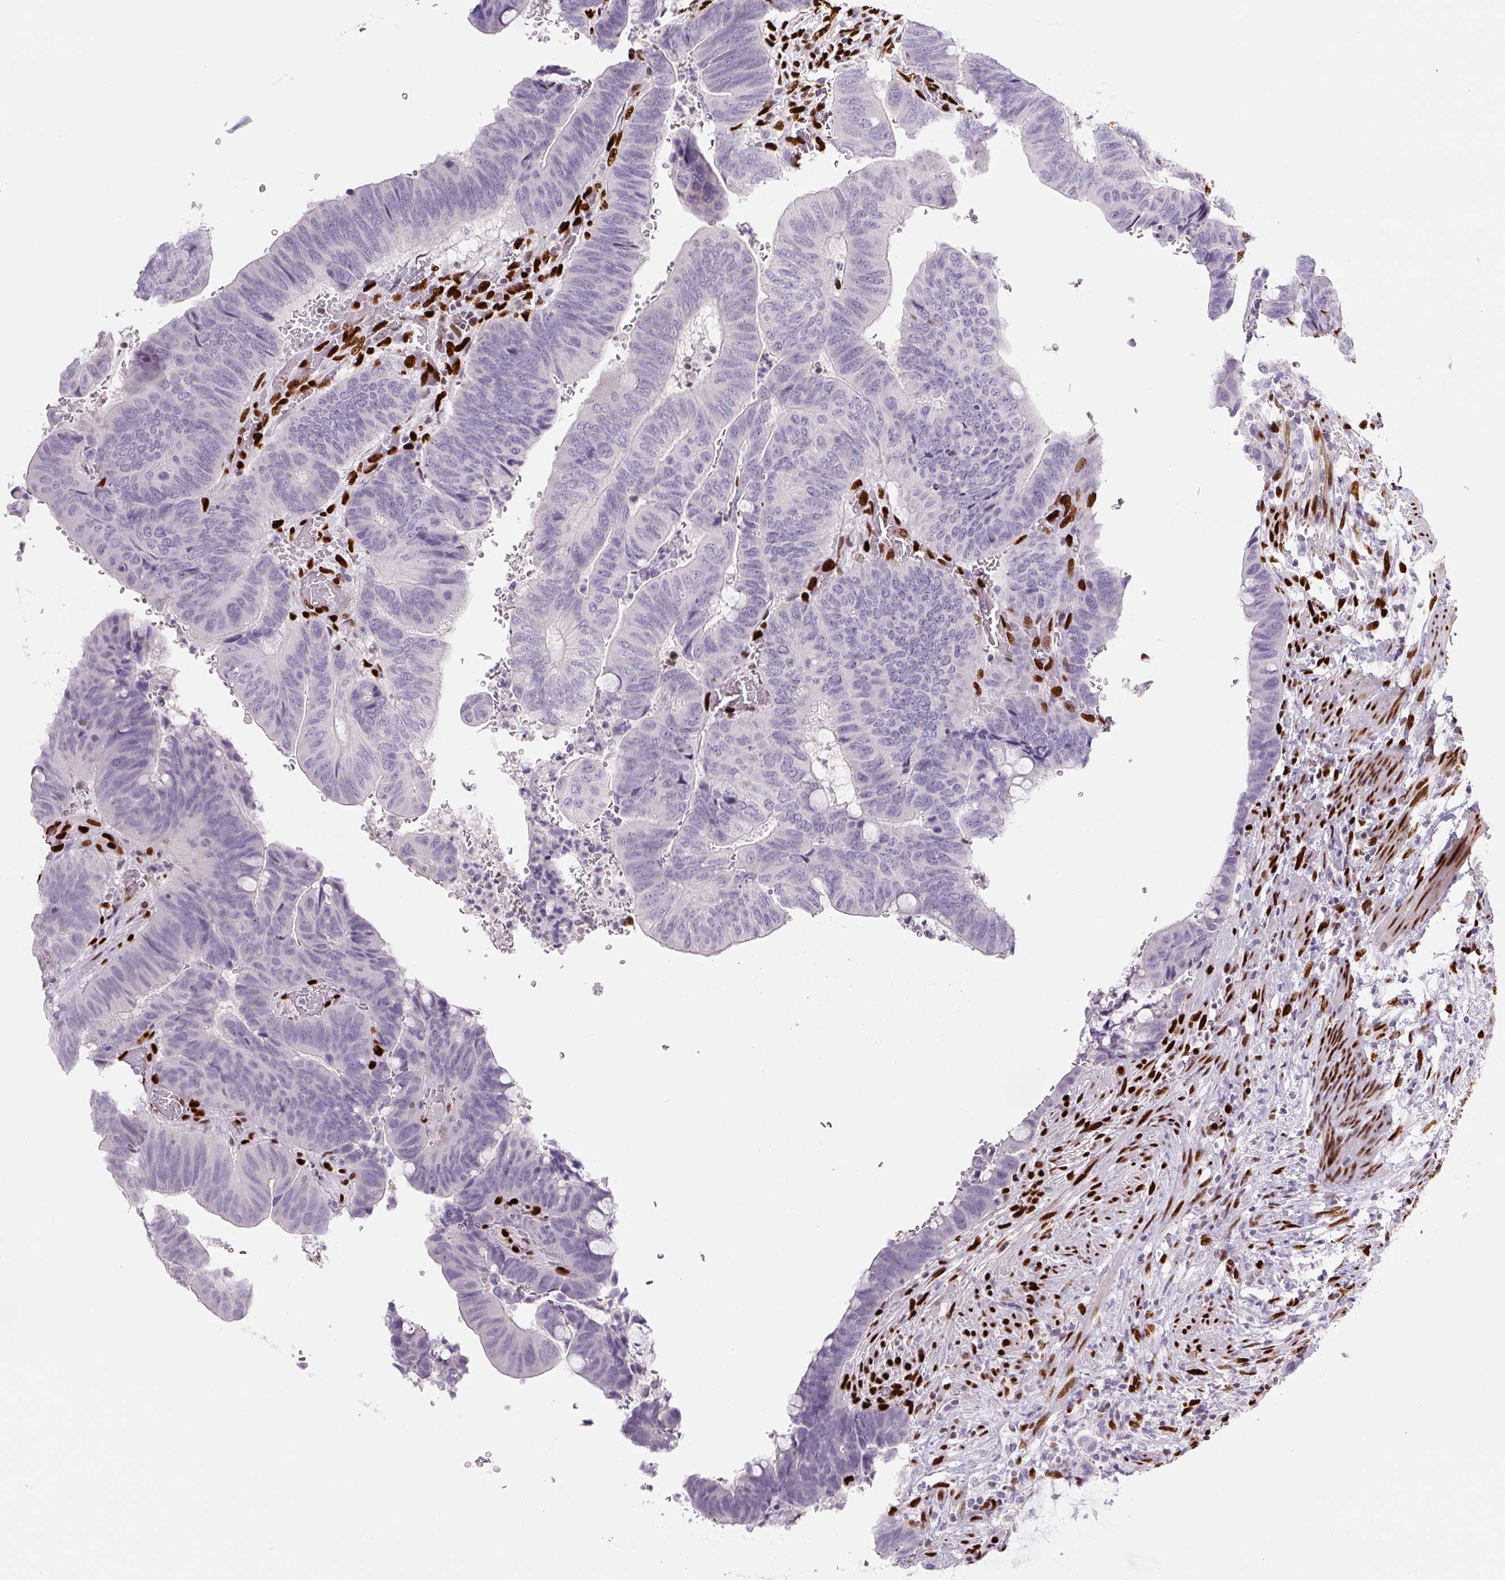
{"staining": {"intensity": "negative", "quantity": "none", "location": "none"}, "tissue": "colorectal cancer", "cell_type": "Tumor cells", "image_type": "cancer", "snomed": [{"axis": "morphology", "description": "Normal tissue, NOS"}, {"axis": "morphology", "description": "Adenocarcinoma, NOS"}, {"axis": "topography", "description": "Rectum"}, {"axis": "topography", "description": "Peripheral nerve tissue"}], "caption": "Immunohistochemistry of colorectal adenocarcinoma displays no positivity in tumor cells.", "gene": "ZEB1", "patient": {"sex": "male", "age": 92}}